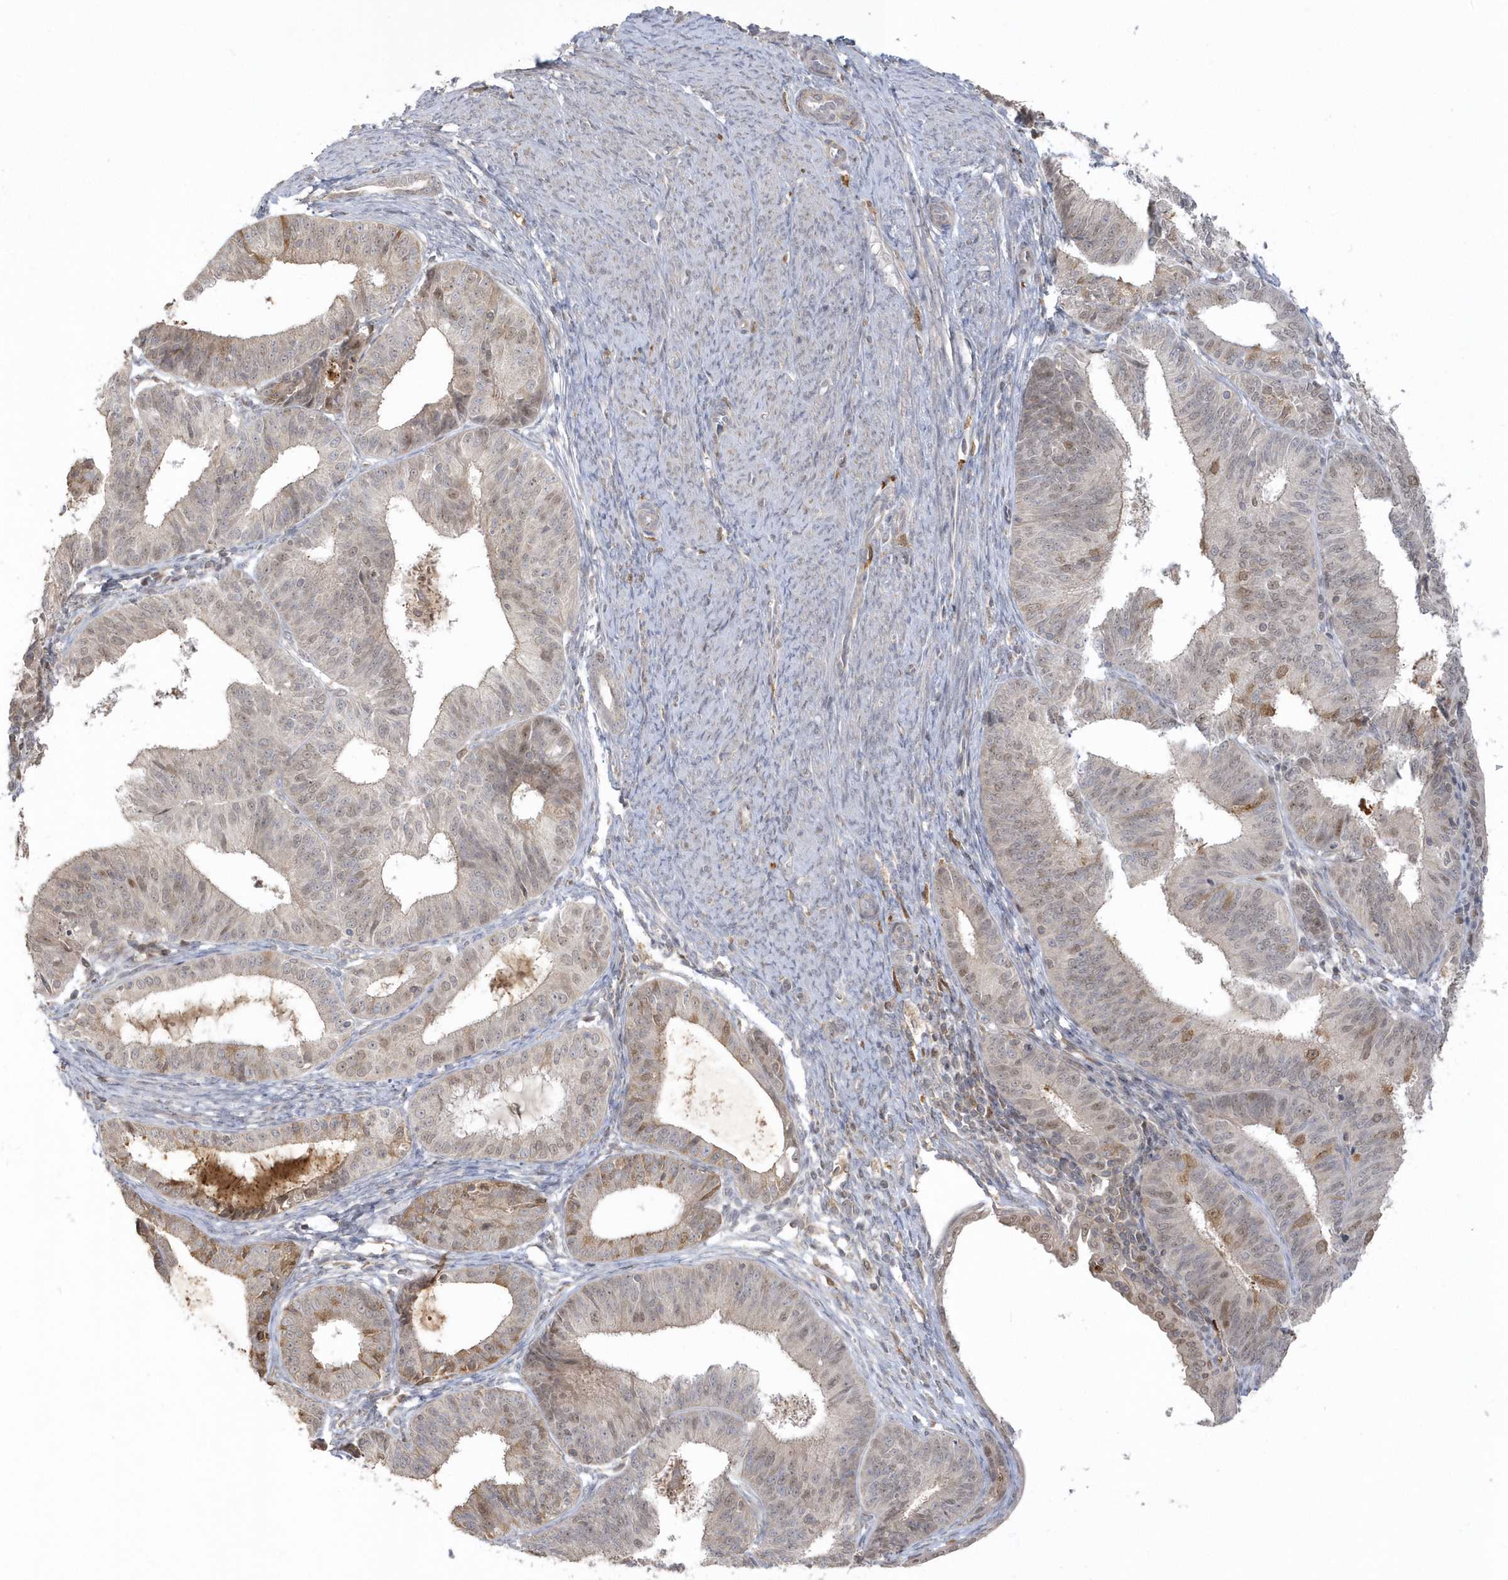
{"staining": {"intensity": "moderate", "quantity": "<25%", "location": "cytoplasmic/membranous,nuclear"}, "tissue": "endometrial cancer", "cell_type": "Tumor cells", "image_type": "cancer", "snomed": [{"axis": "morphology", "description": "Adenocarcinoma, NOS"}, {"axis": "topography", "description": "Endometrium"}], "caption": "This is a photomicrograph of immunohistochemistry staining of endometrial adenocarcinoma, which shows moderate positivity in the cytoplasmic/membranous and nuclear of tumor cells.", "gene": "NAF1", "patient": {"sex": "female", "age": 51}}